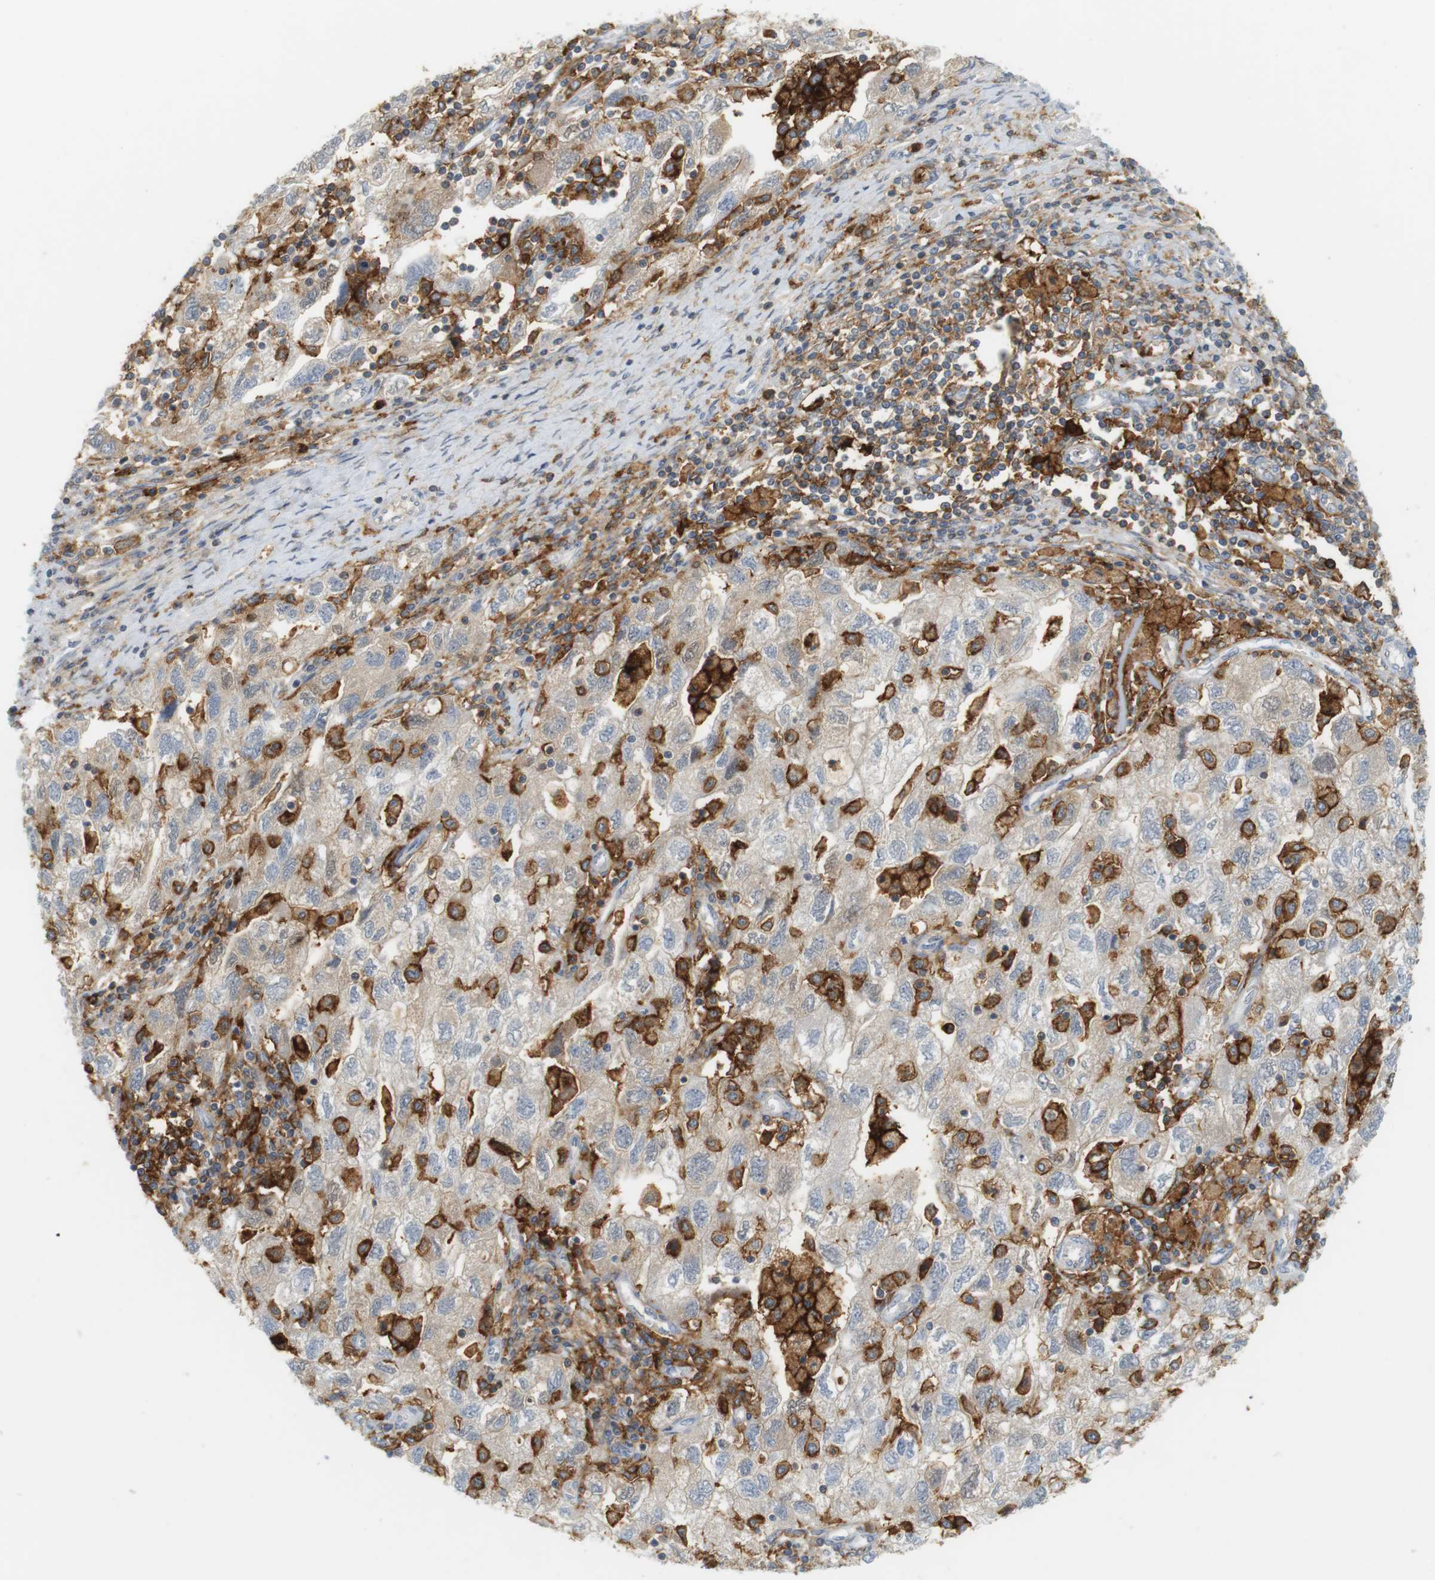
{"staining": {"intensity": "weak", "quantity": "<25%", "location": "cytoplasmic/membranous"}, "tissue": "ovarian cancer", "cell_type": "Tumor cells", "image_type": "cancer", "snomed": [{"axis": "morphology", "description": "Carcinoma, NOS"}, {"axis": "morphology", "description": "Cystadenocarcinoma, serous, NOS"}, {"axis": "topography", "description": "Ovary"}], "caption": "Immunohistochemical staining of ovarian serous cystadenocarcinoma reveals no significant staining in tumor cells.", "gene": "SIRPA", "patient": {"sex": "female", "age": 69}}